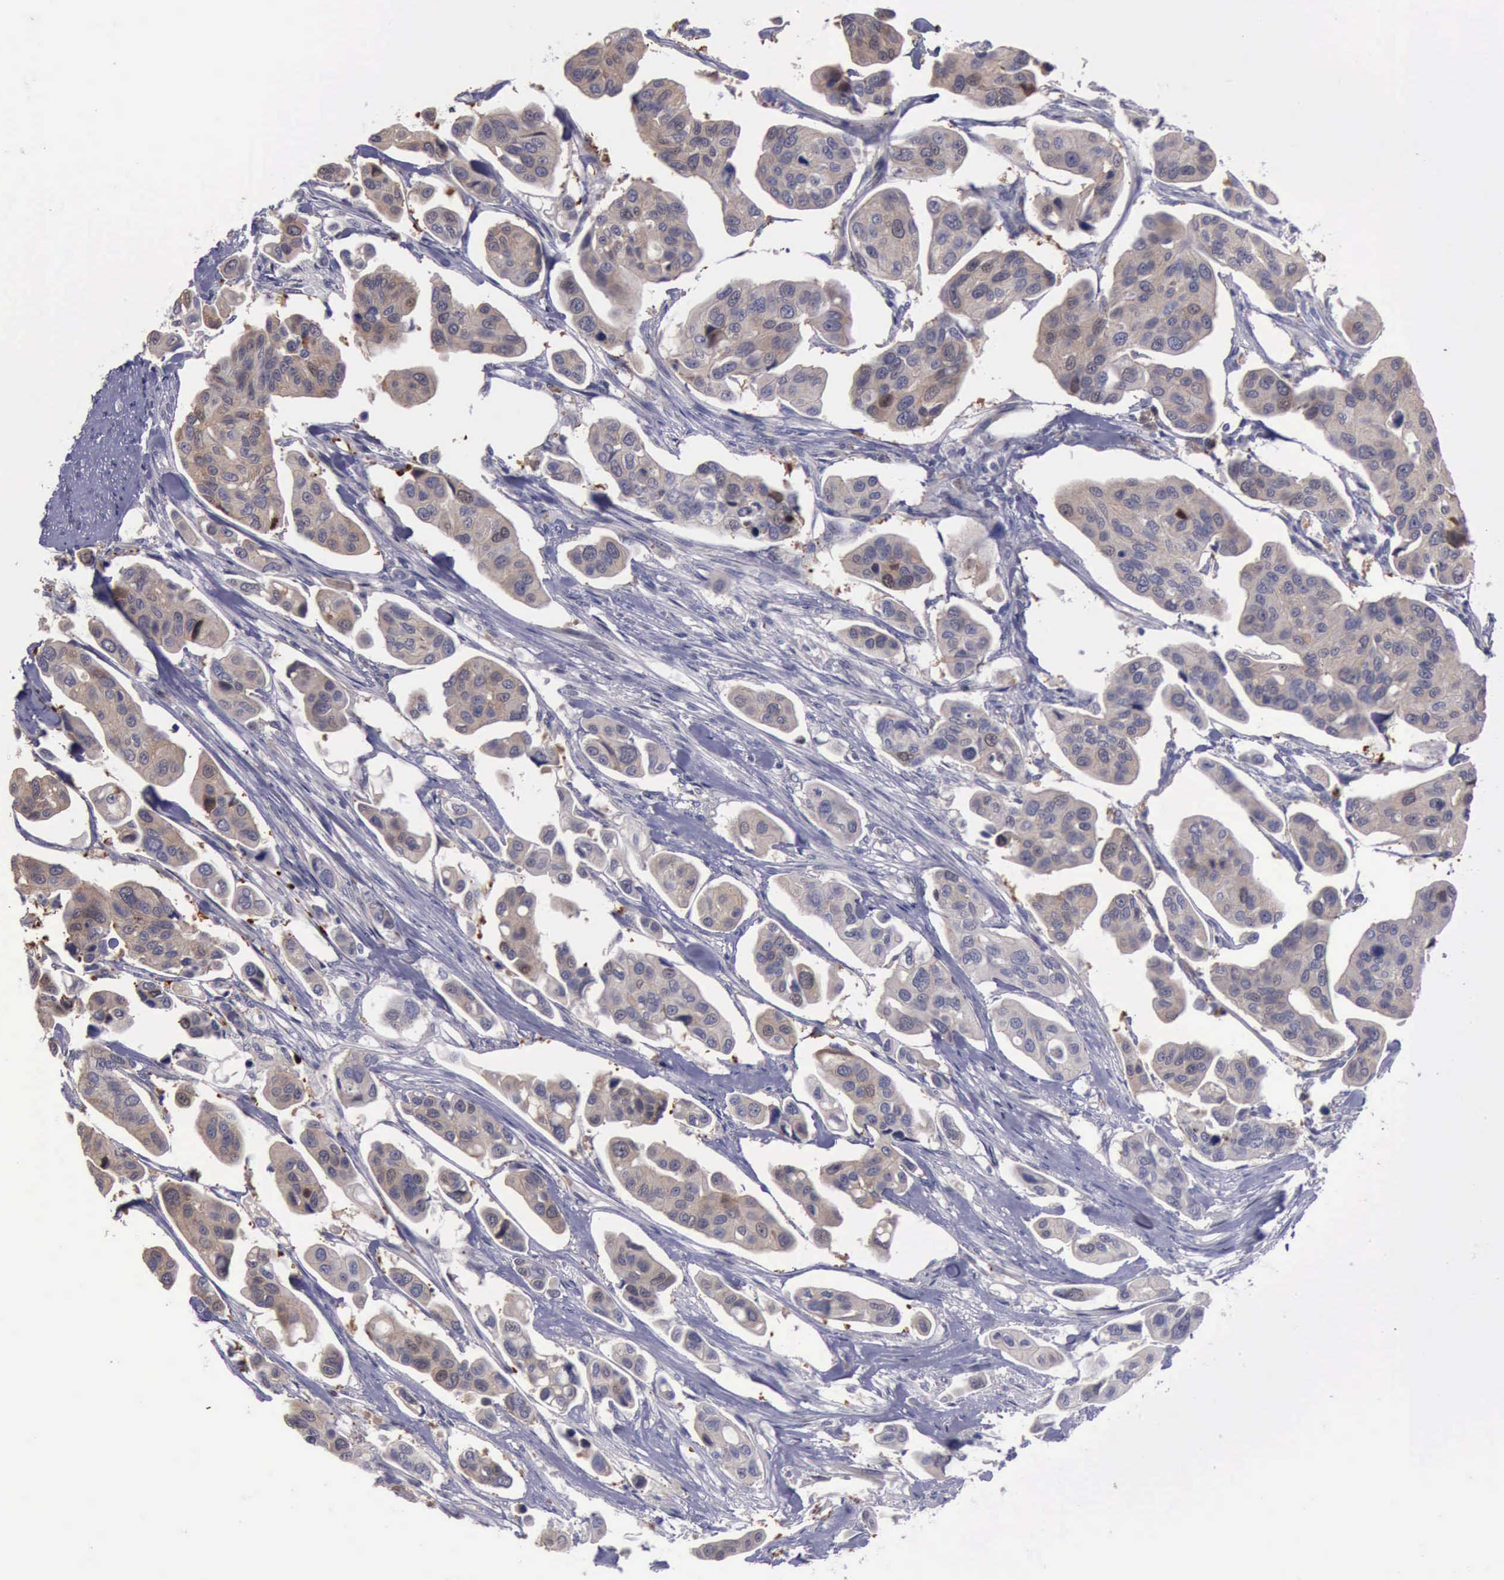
{"staining": {"intensity": "weak", "quantity": ">75%", "location": "cytoplasmic/membranous"}, "tissue": "urothelial cancer", "cell_type": "Tumor cells", "image_type": "cancer", "snomed": [{"axis": "morphology", "description": "Adenocarcinoma, NOS"}, {"axis": "topography", "description": "Urinary bladder"}], "caption": "The photomicrograph reveals immunohistochemical staining of urothelial cancer. There is weak cytoplasmic/membranous staining is identified in about >75% of tumor cells. The staining was performed using DAB (3,3'-diaminobenzidine) to visualize the protein expression in brown, while the nuclei were stained in blue with hematoxylin (Magnification: 20x).", "gene": "CEP128", "patient": {"sex": "male", "age": 61}}